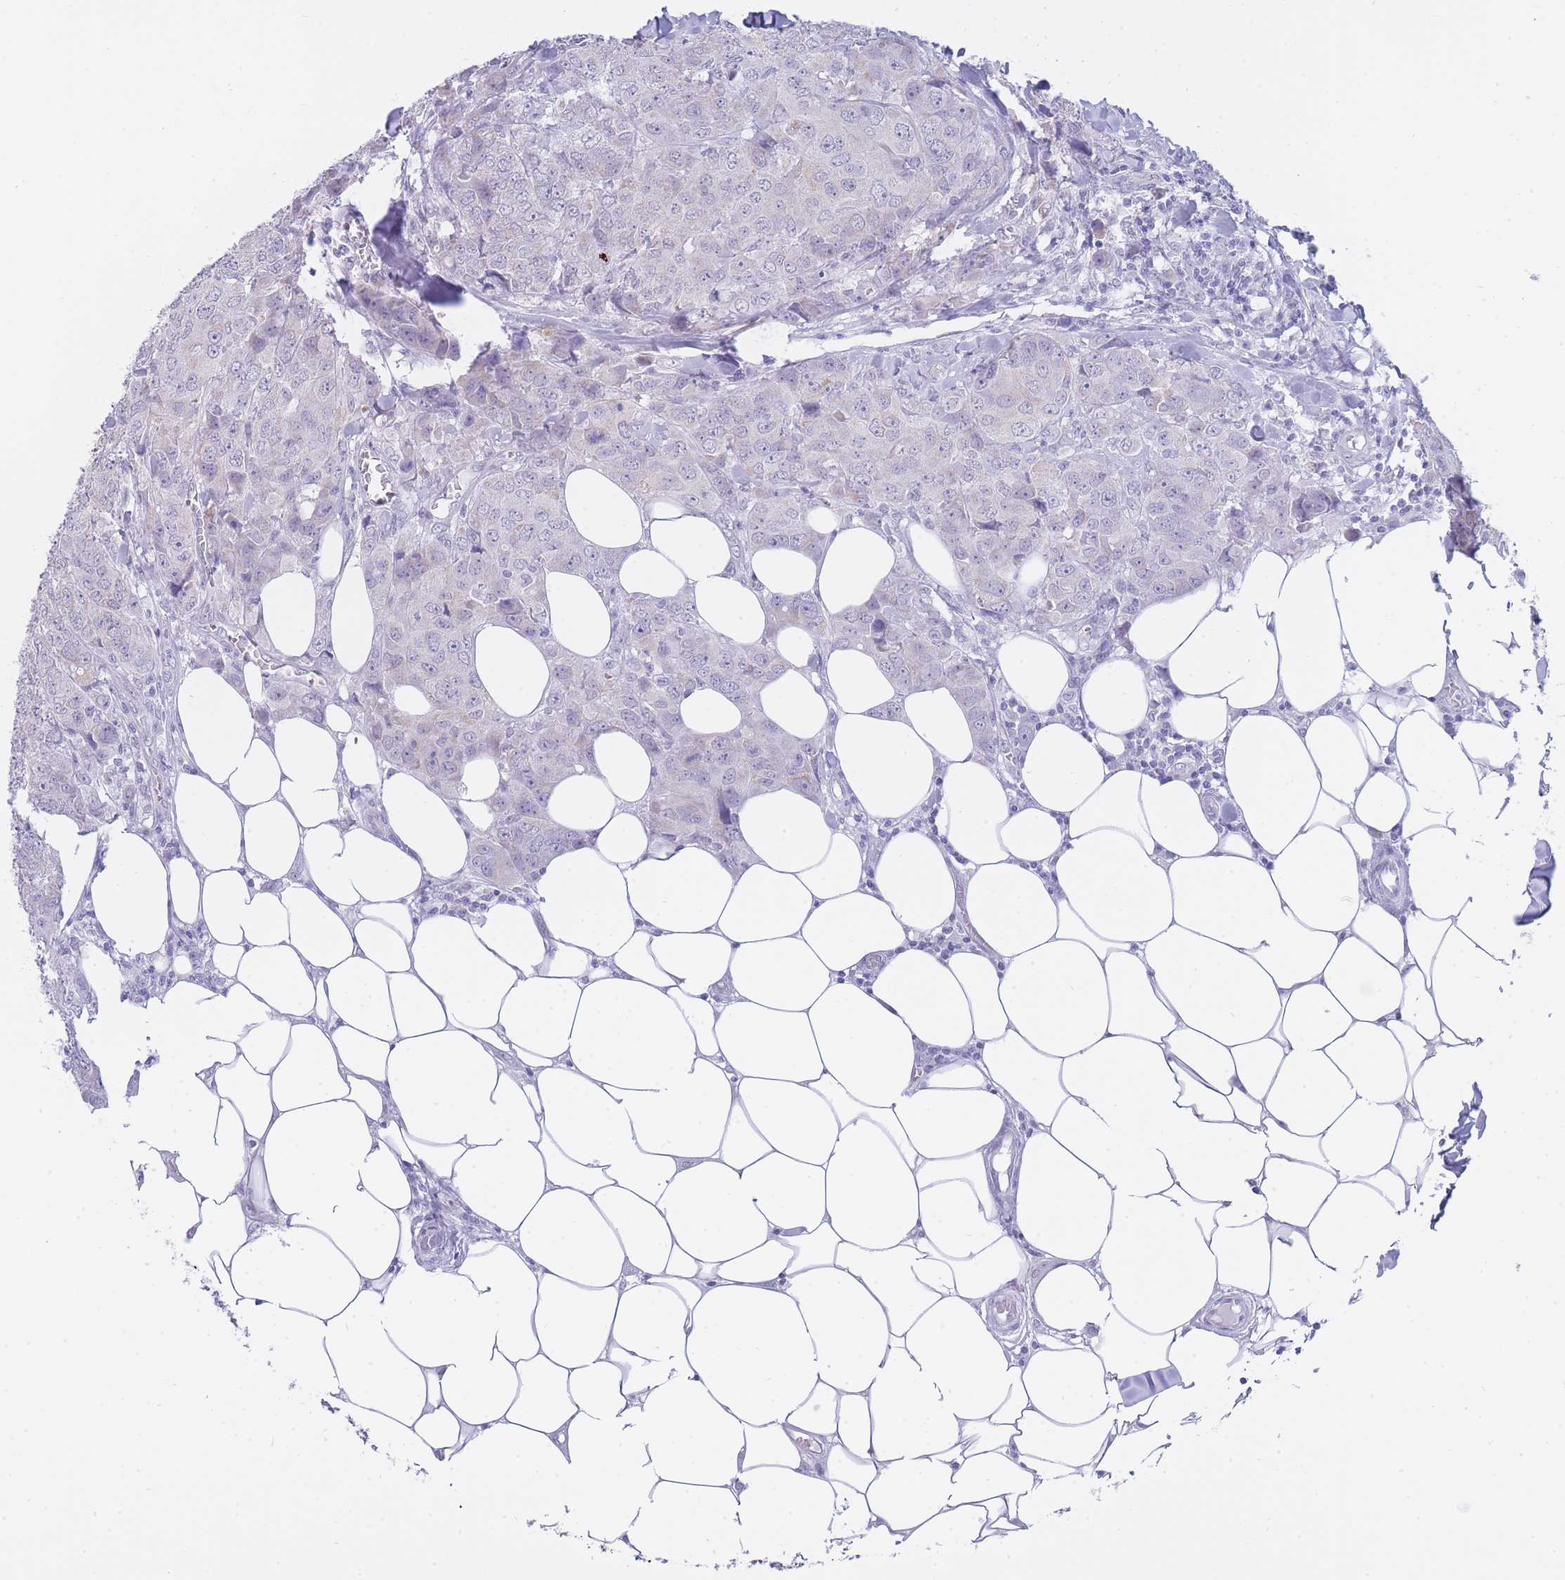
{"staining": {"intensity": "weak", "quantity": "<25%", "location": "nuclear"}, "tissue": "breast cancer", "cell_type": "Tumor cells", "image_type": "cancer", "snomed": [{"axis": "morphology", "description": "Duct carcinoma"}, {"axis": "topography", "description": "Breast"}], "caption": "A high-resolution image shows immunohistochemistry (IHC) staining of breast cancer, which shows no significant staining in tumor cells.", "gene": "FRAT2", "patient": {"sex": "female", "age": 43}}